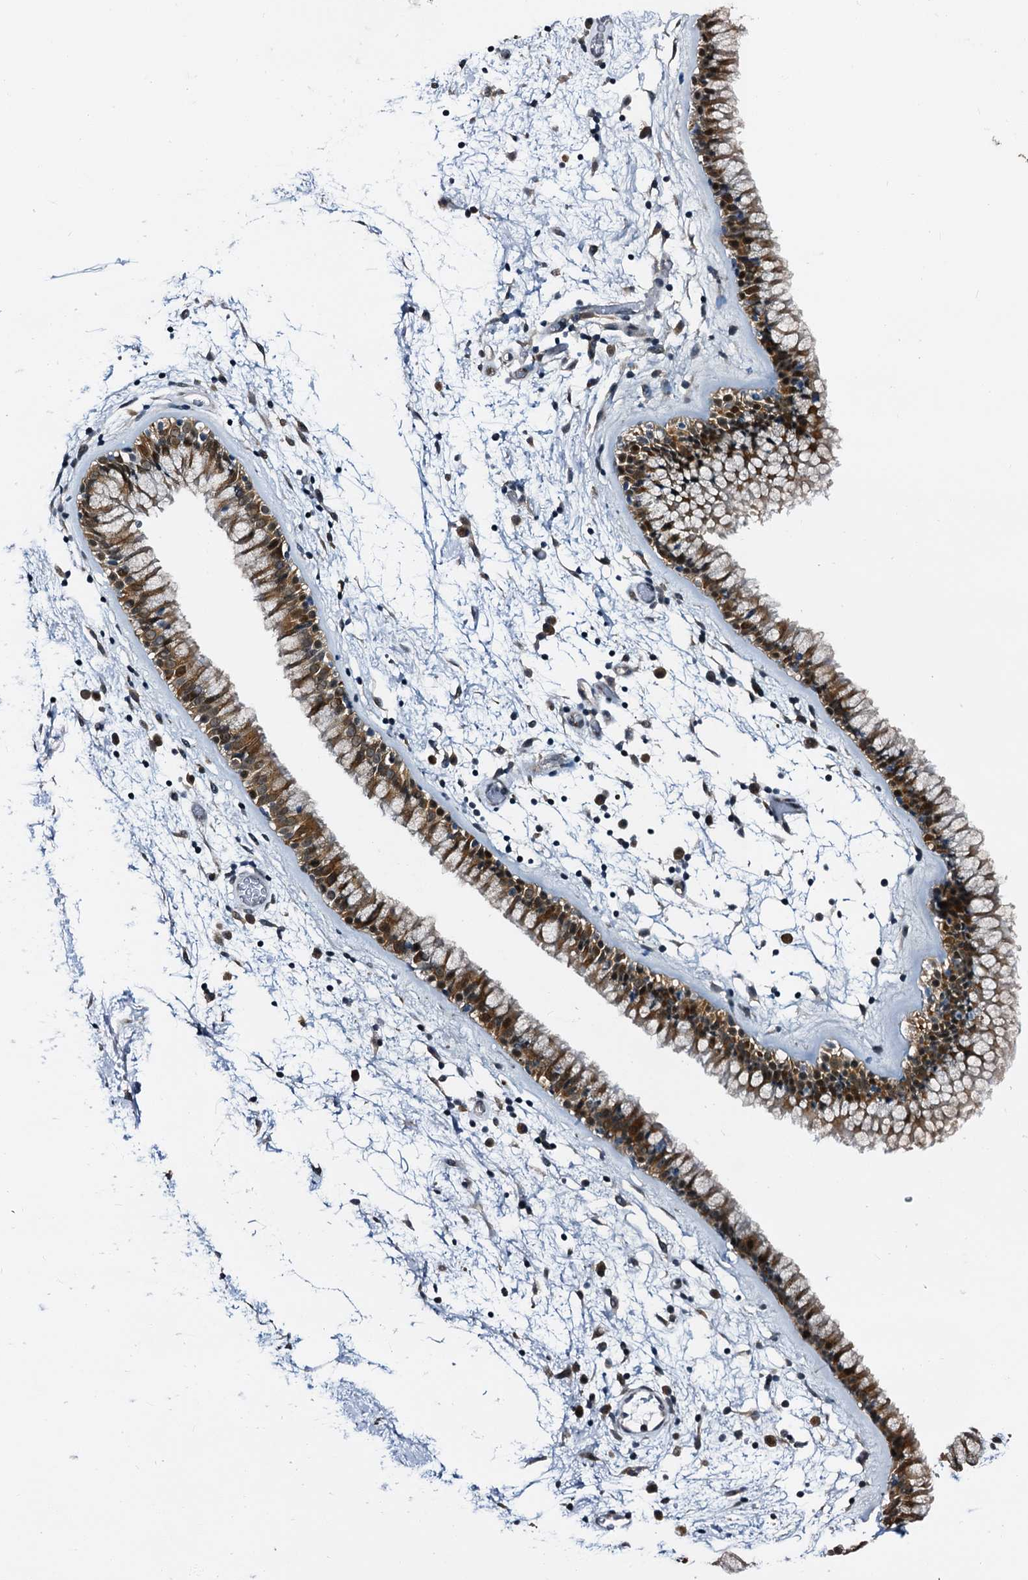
{"staining": {"intensity": "moderate", "quantity": ">75%", "location": "cytoplasmic/membranous,nuclear"}, "tissue": "nasopharynx", "cell_type": "Respiratory epithelial cells", "image_type": "normal", "snomed": [{"axis": "morphology", "description": "Normal tissue, NOS"}, {"axis": "morphology", "description": "Inflammation, NOS"}, {"axis": "topography", "description": "Nasopharynx"}], "caption": "A brown stain shows moderate cytoplasmic/membranous,nuclear positivity of a protein in respiratory epithelial cells of unremarkable nasopharynx. The staining was performed using DAB (3,3'-diaminobenzidine), with brown indicating positive protein expression. Nuclei are stained blue with hematoxylin.", "gene": "FAM222A", "patient": {"sex": "male", "age": 48}}